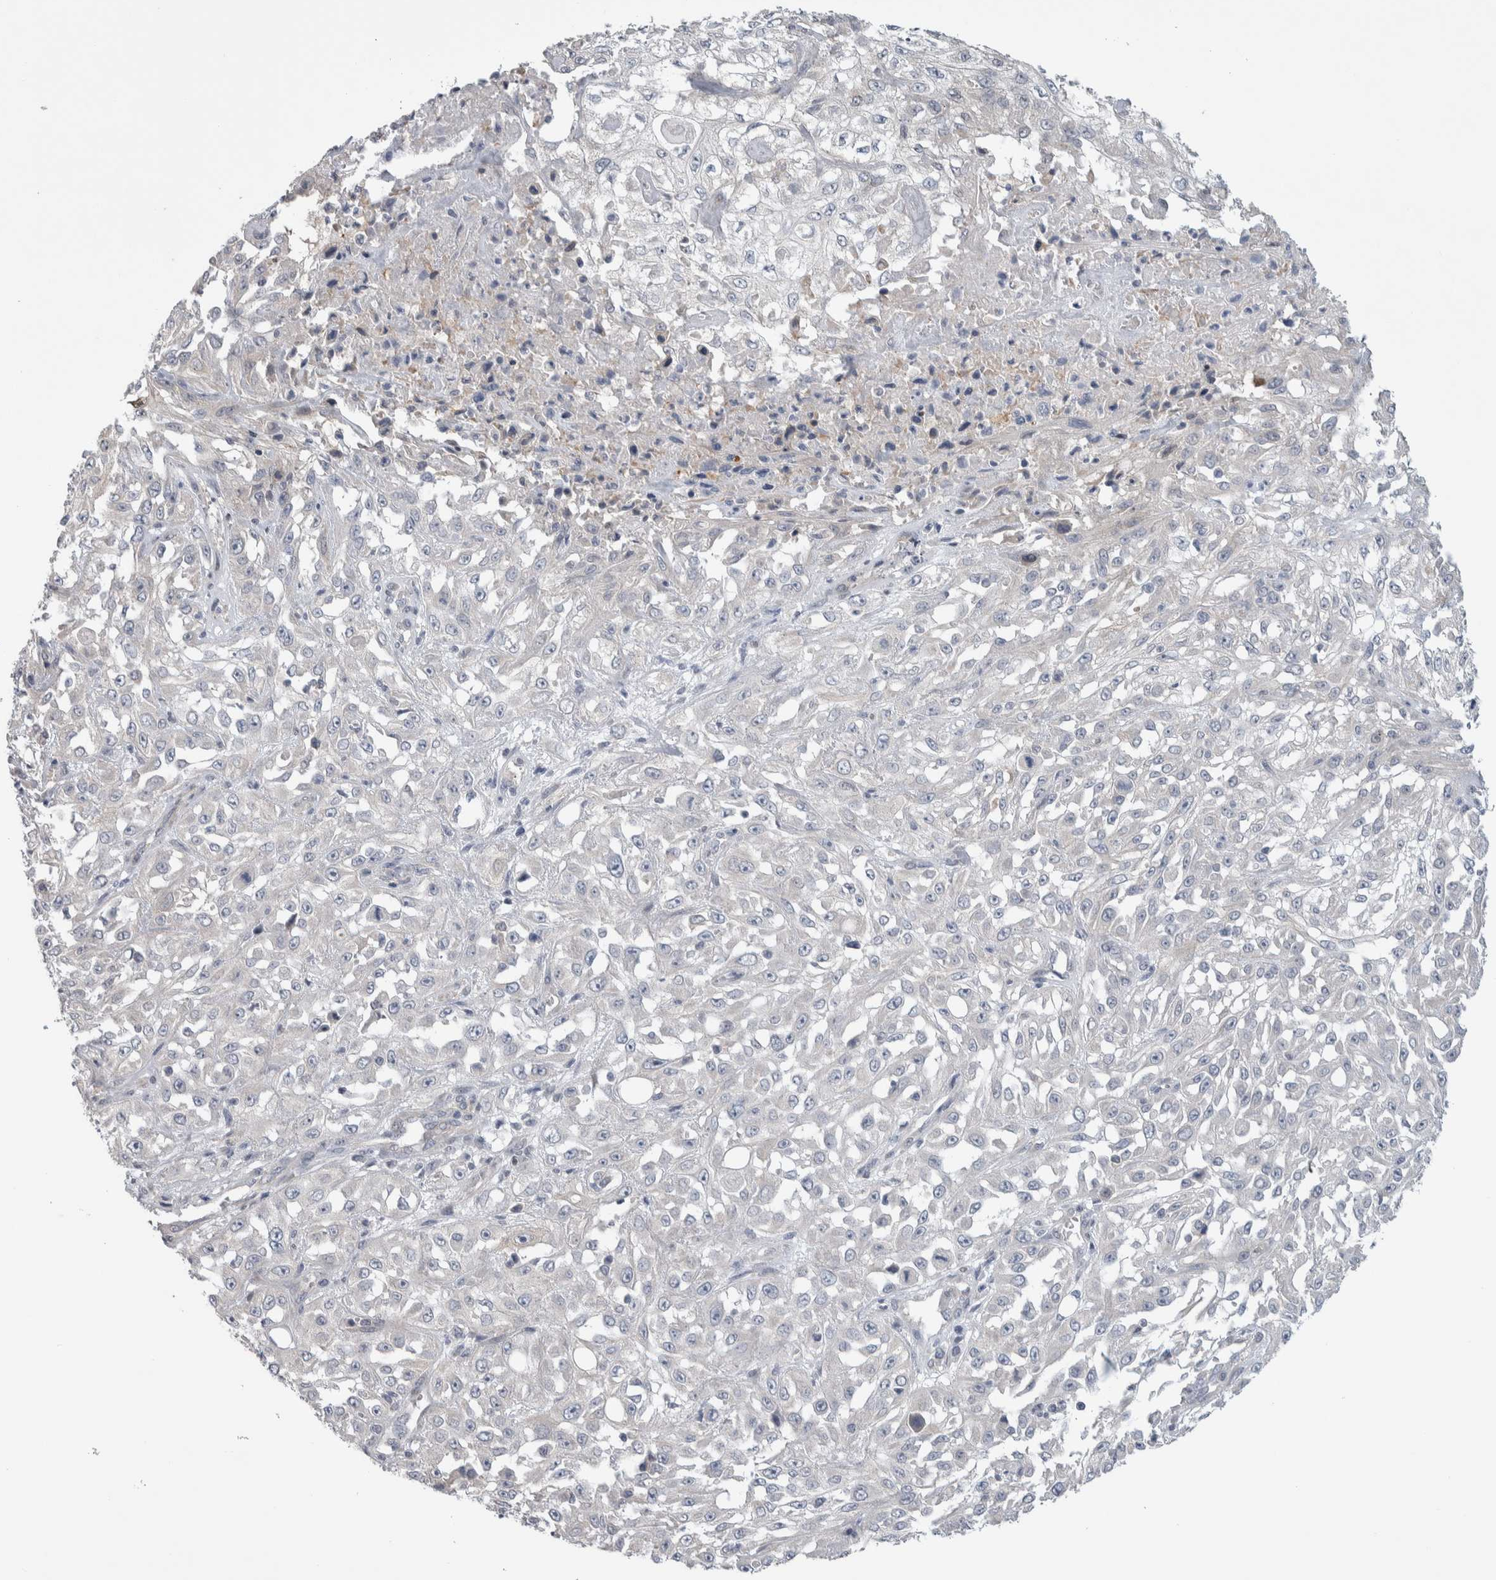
{"staining": {"intensity": "negative", "quantity": "none", "location": "none"}, "tissue": "skin cancer", "cell_type": "Tumor cells", "image_type": "cancer", "snomed": [{"axis": "morphology", "description": "Squamous cell carcinoma, NOS"}, {"axis": "morphology", "description": "Squamous cell carcinoma, metastatic, NOS"}, {"axis": "topography", "description": "Skin"}, {"axis": "topography", "description": "Lymph node"}], "caption": "Tumor cells show no significant protein expression in skin cancer (metastatic squamous cell carcinoma).", "gene": "TAX1BP1", "patient": {"sex": "male", "age": 75}}